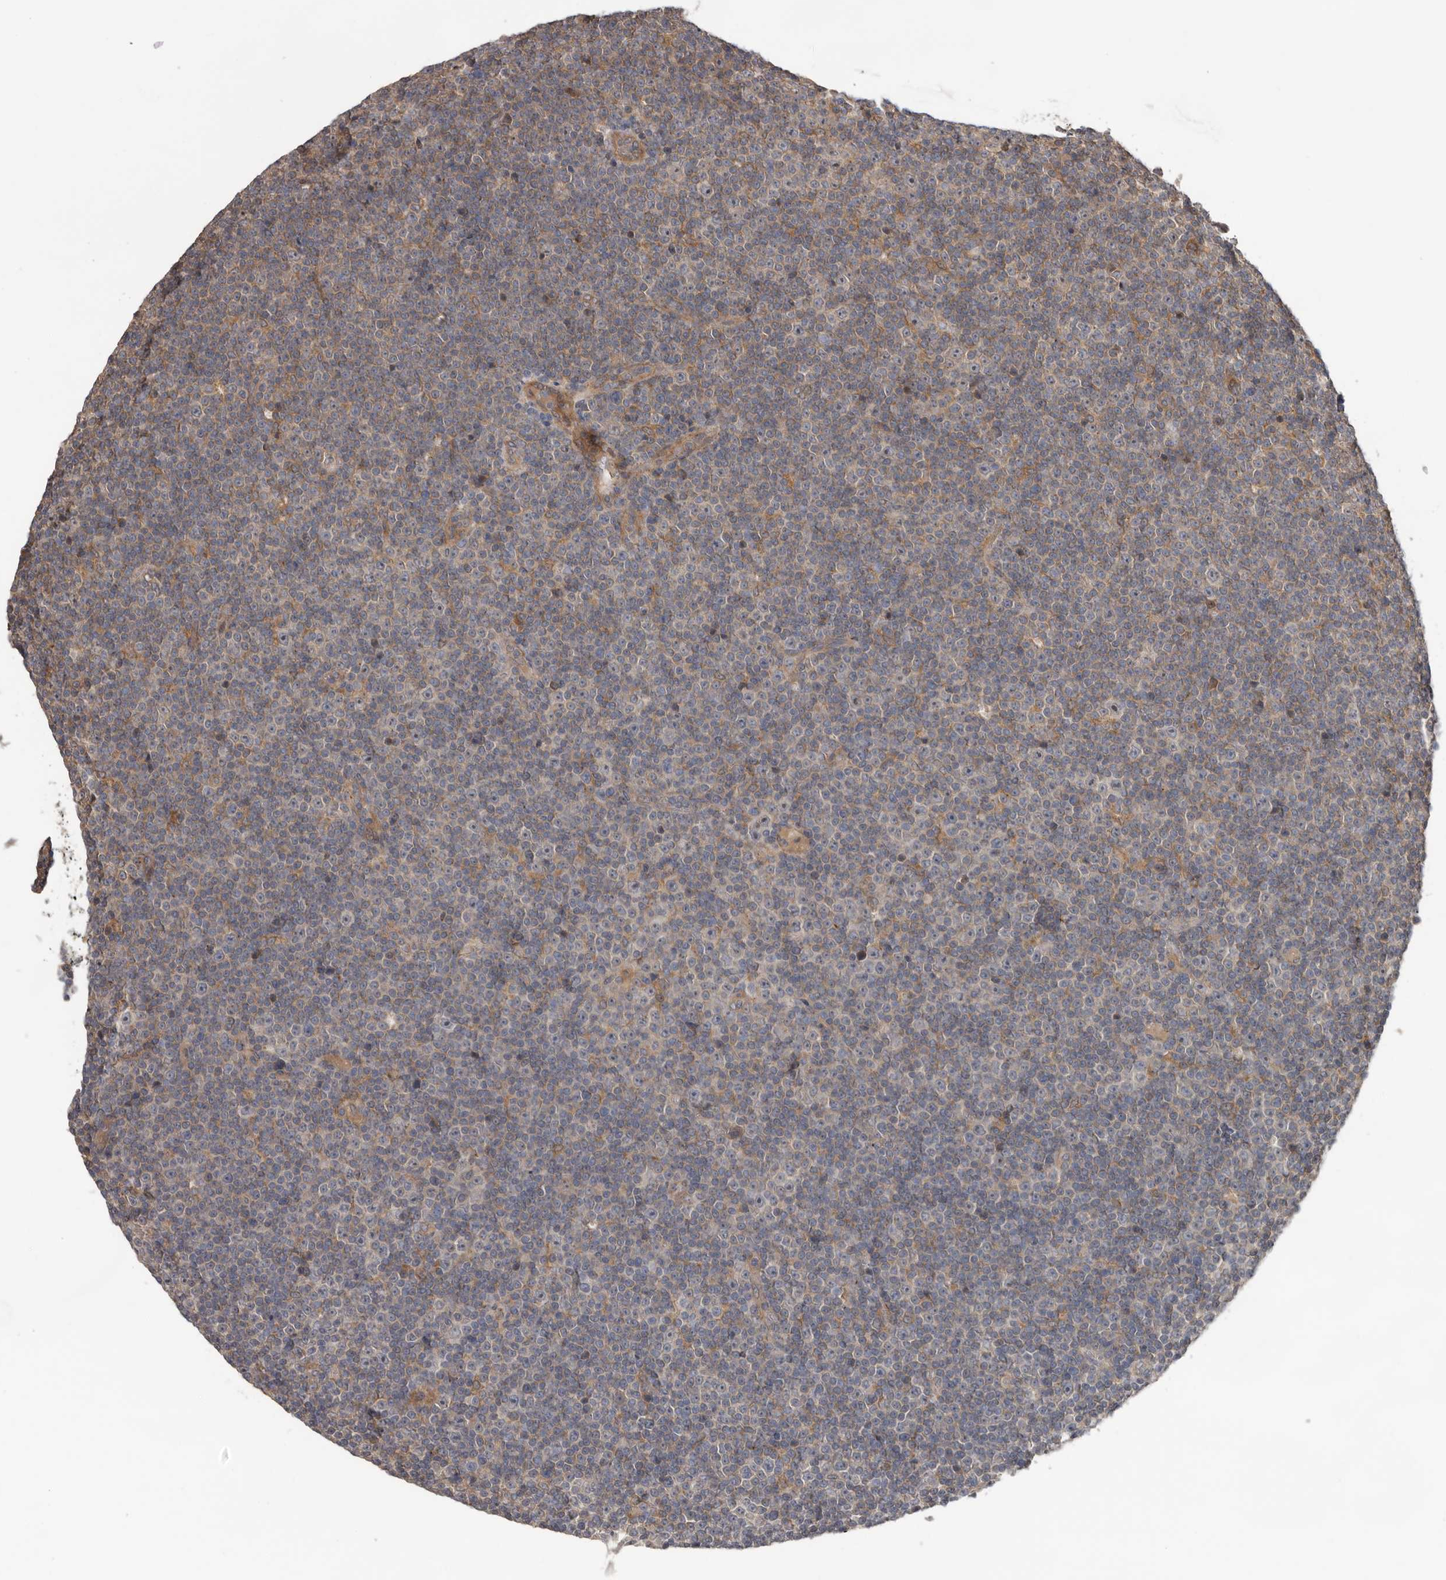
{"staining": {"intensity": "negative", "quantity": "none", "location": "none"}, "tissue": "lymphoma", "cell_type": "Tumor cells", "image_type": "cancer", "snomed": [{"axis": "morphology", "description": "Malignant lymphoma, non-Hodgkin's type, Low grade"}, {"axis": "topography", "description": "Lymph node"}], "caption": "Tumor cells show no significant protein positivity in malignant lymphoma, non-Hodgkin's type (low-grade).", "gene": "HINT3", "patient": {"sex": "female", "age": 67}}